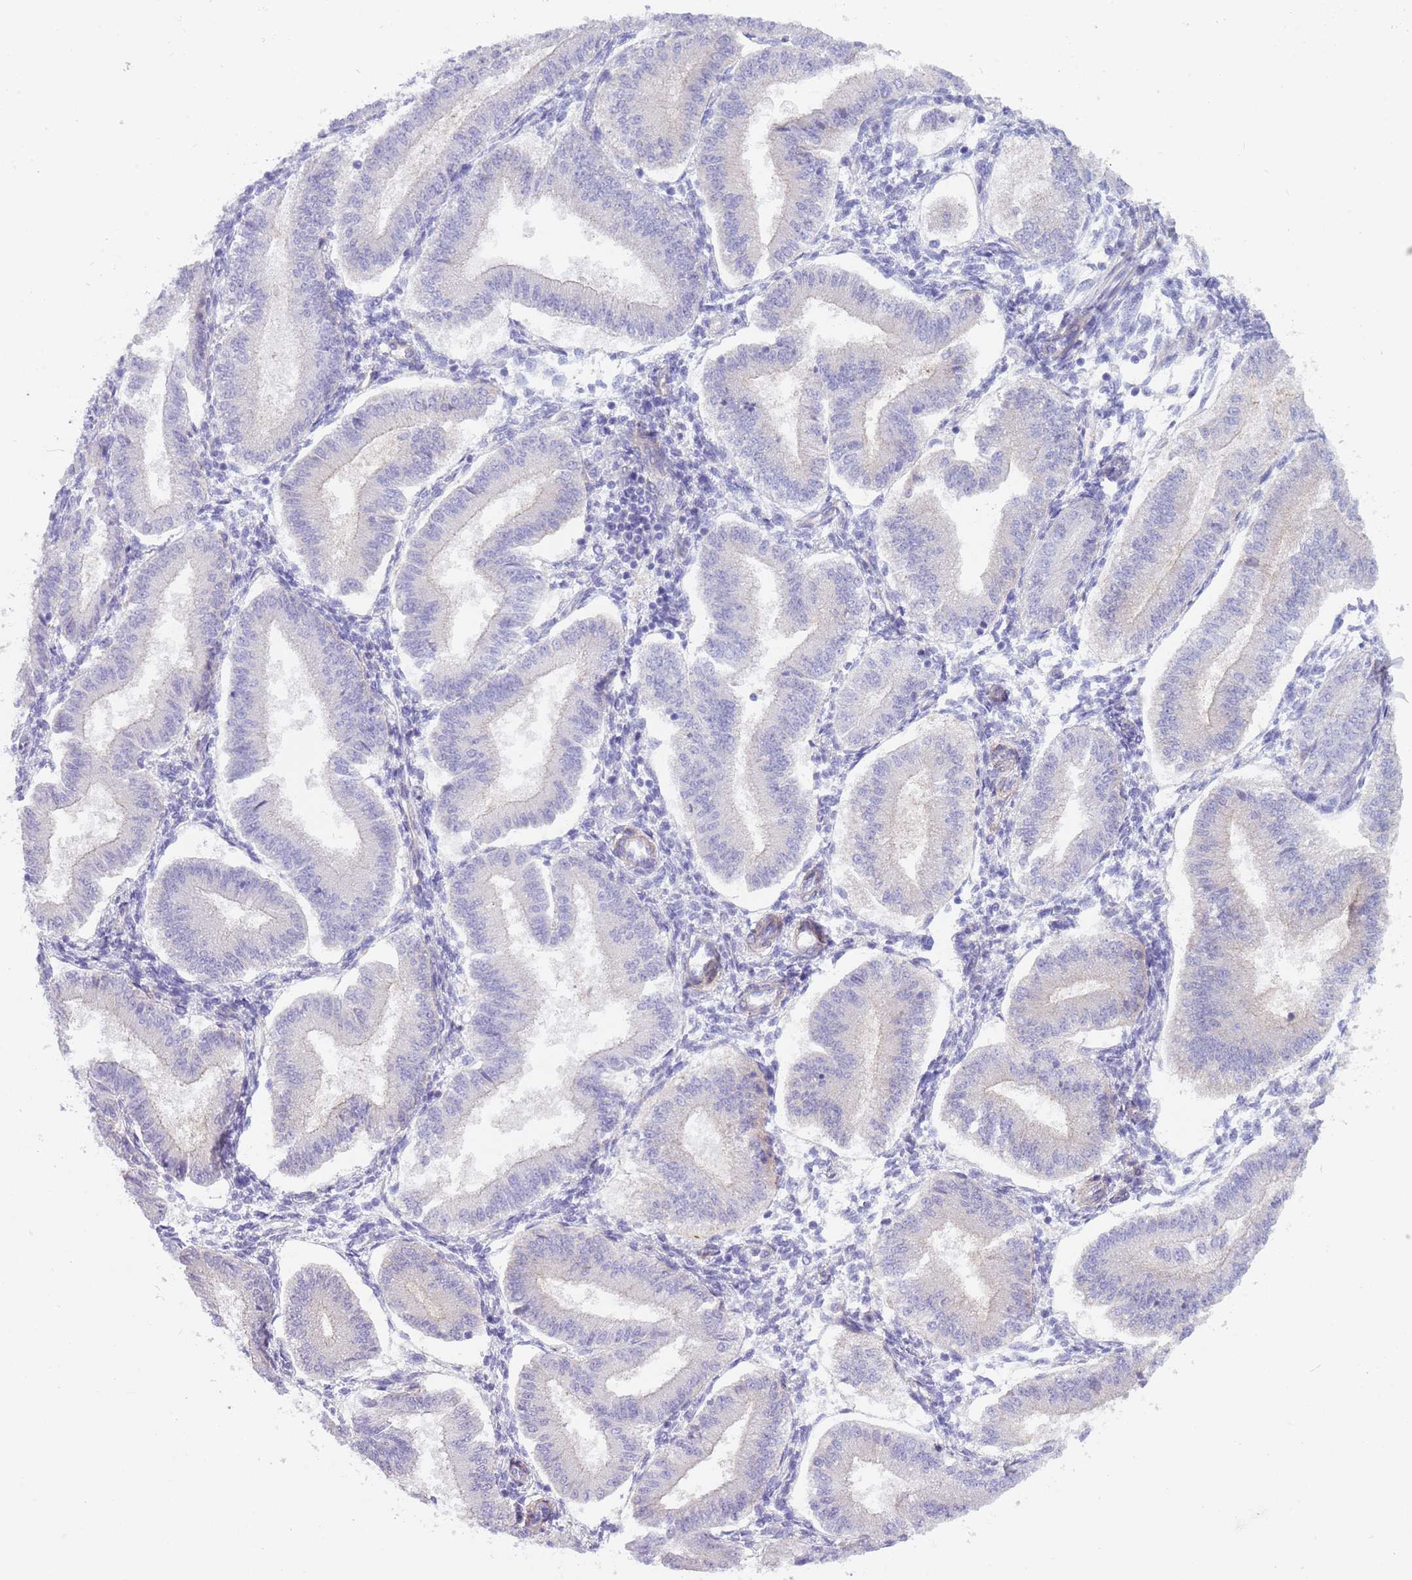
{"staining": {"intensity": "negative", "quantity": "none", "location": "none"}, "tissue": "endometrium", "cell_type": "Cells in endometrial stroma", "image_type": "normal", "snomed": [{"axis": "morphology", "description": "Normal tissue, NOS"}, {"axis": "topography", "description": "Endometrium"}], "caption": "Endometrium stained for a protein using immunohistochemistry (IHC) displays no staining cells in endometrial stroma.", "gene": "TINAGL1", "patient": {"sex": "female", "age": 39}}